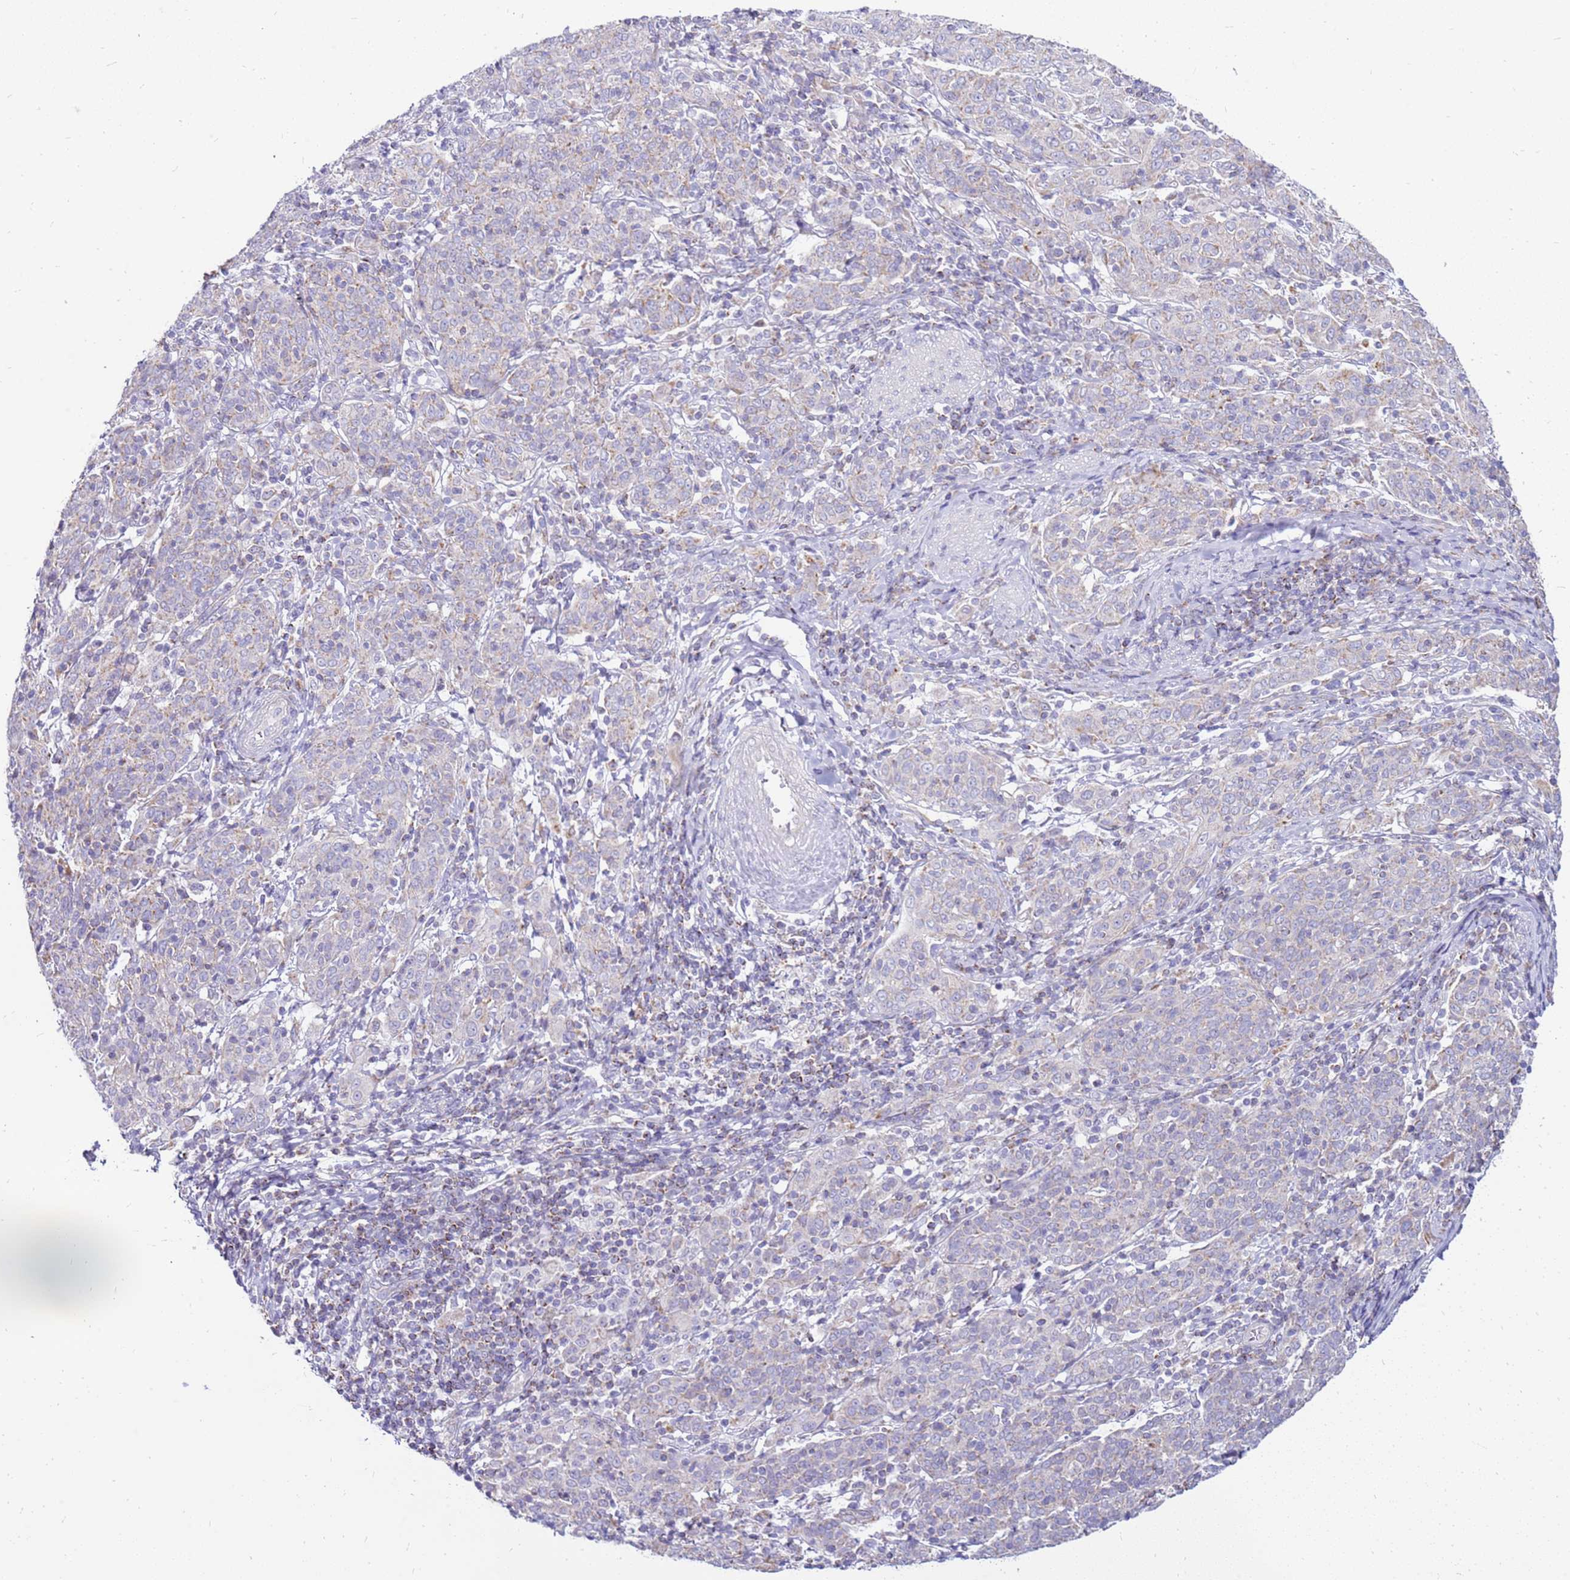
{"staining": {"intensity": "negative", "quantity": "none", "location": "none"}, "tissue": "cervical cancer", "cell_type": "Tumor cells", "image_type": "cancer", "snomed": [{"axis": "morphology", "description": "Squamous cell carcinoma, NOS"}, {"axis": "topography", "description": "Cervix"}], "caption": "Cervical cancer stained for a protein using immunohistochemistry (IHC) demonstrates no expression tumor cells.", "gene": "IGF1R", "patient": {"sex": "female", "age": 67}}